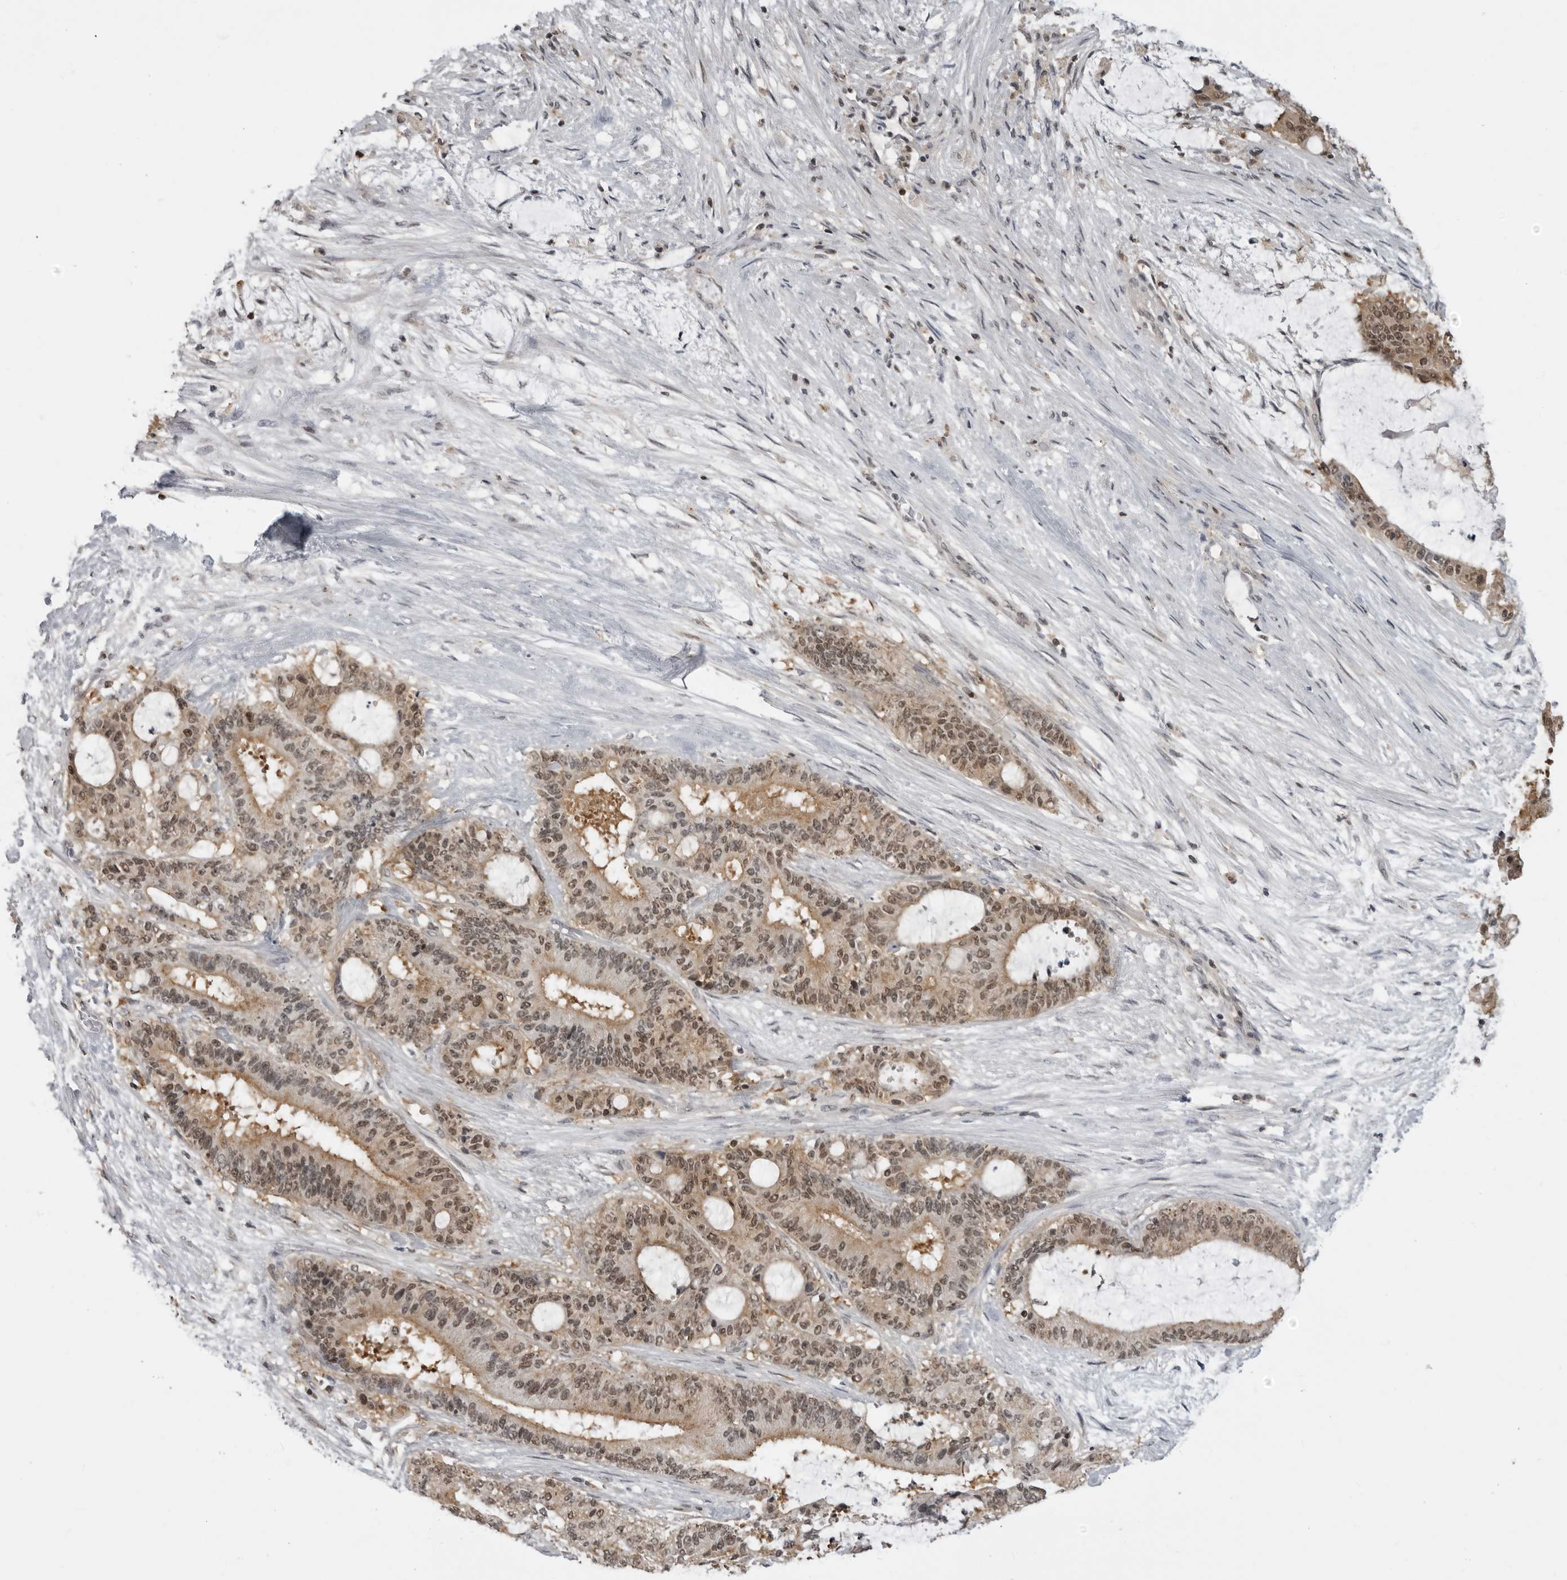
{"staining": {"intensity": "moderate", "quantity": ">75%", "location": "cytoplasmic/membranous,nuclear"}, "tissue": "liver cancer", "cell_type": "Tumor cells", "image_type": "cancer", "snomed": [{"axis": "morphology", "description": "Normal tissue, NOS"}, {"axis": "morphology", "description": "Cholangiocarcinoma"}, {"axis": "topography", "description": "Liver"}, {"axis": "topography", "description": "Peripheral nerve tissue"}], "caption": "Immunohistochemical staining of human liver cancer (cholangiocarcinoma) exhibits medium levels of moderate cytoplasmic/membranous and nuclear protein positivity in about >75% of tumor cells.", "gene": "PDCL3", "patient": {"sex": "female", "age": 73}}